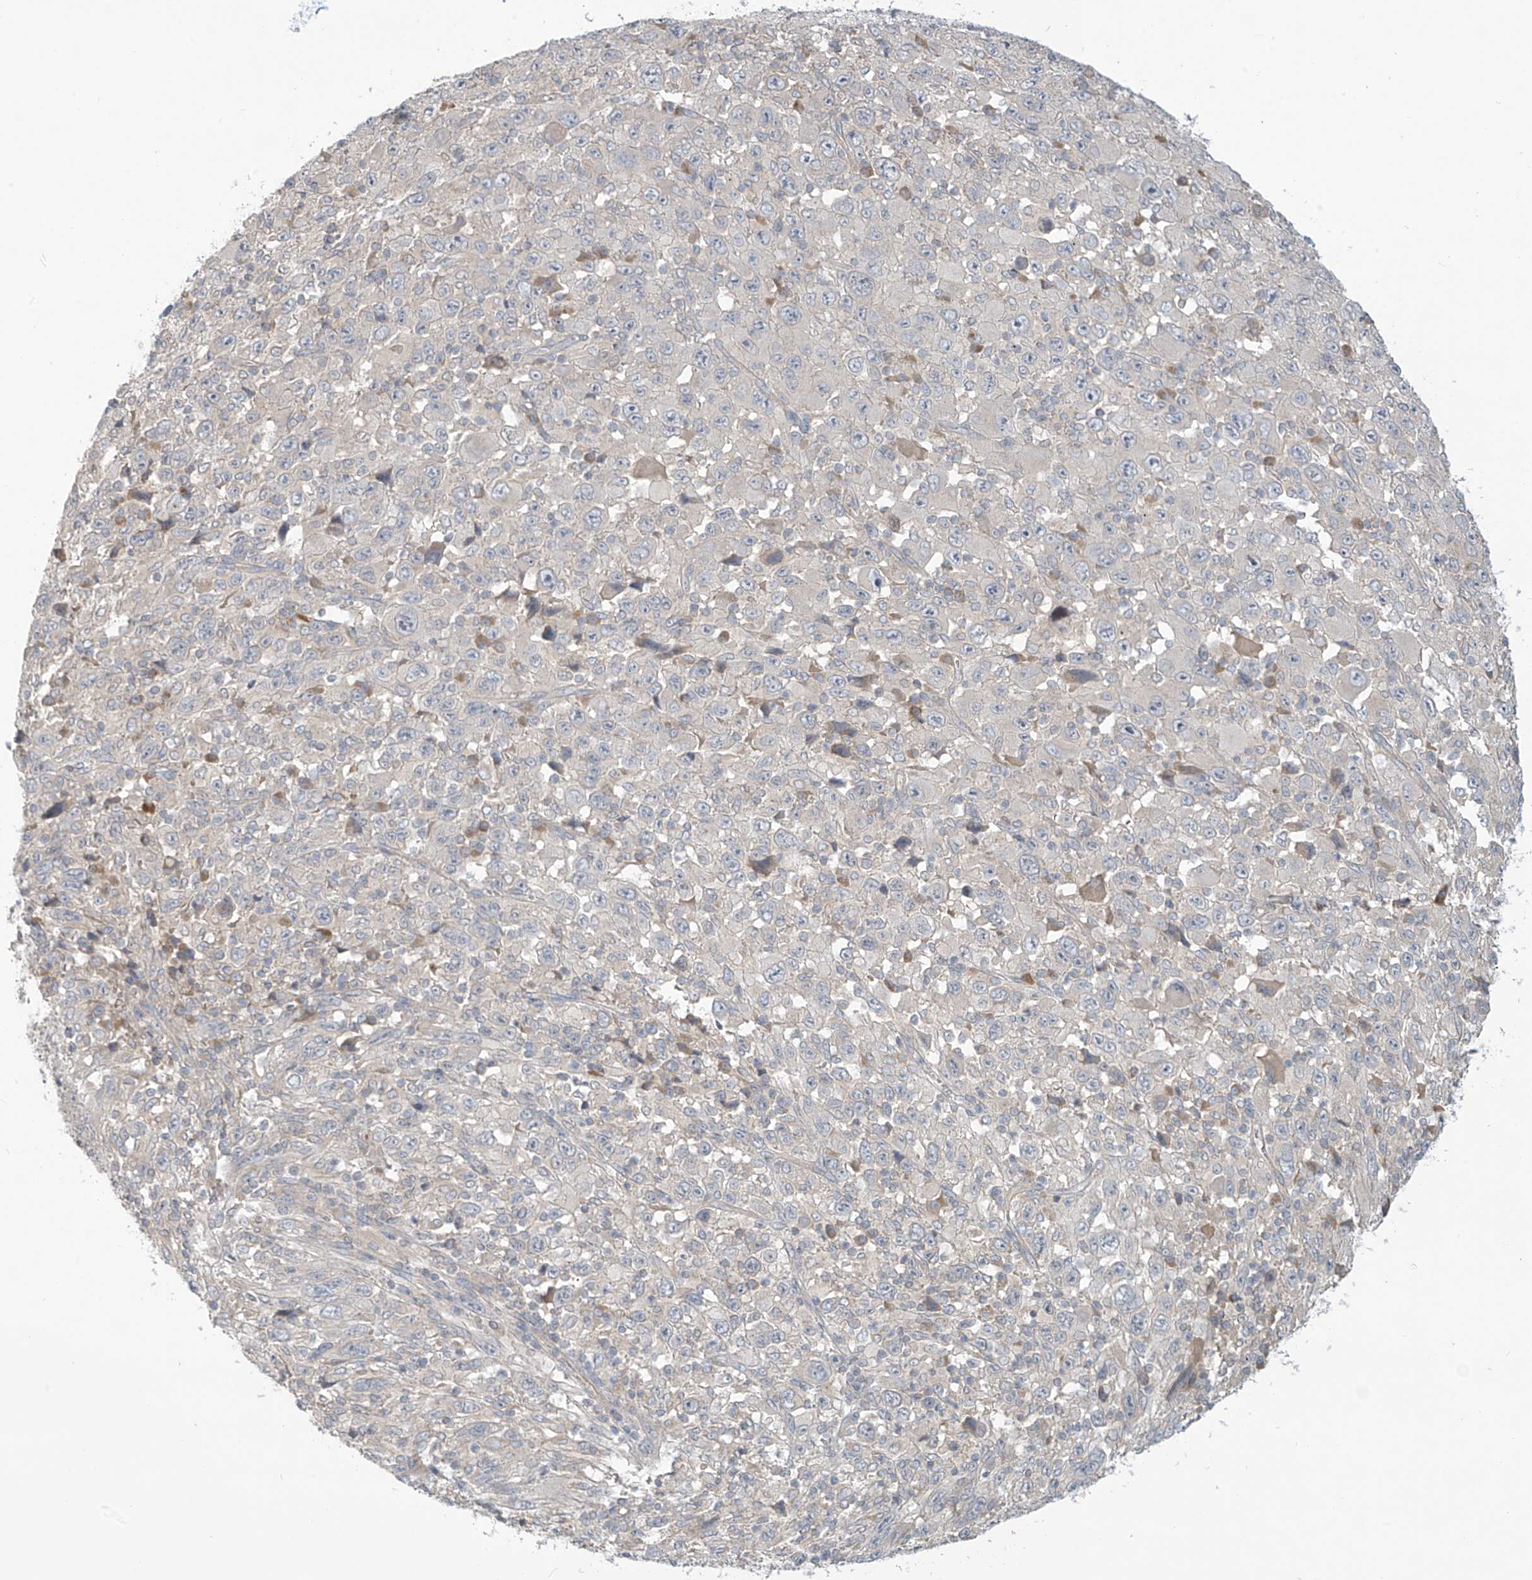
{"staining": {"intensity": "negative", "quantity": "none", "location": "none"}, "tissue": "melanoma", "cell_type": "Tumor cells", "image_type": "cancer", "snomed": [{"axis": "morphology", "description": "Malignant melanoma, Metastatic site"}, {"axis": "topography", "description": "Skin"}], "caption": "The micrograph exhibits no significant staining in tumor cells of malignant melanoma (metastatic site).", "gene": "SCGB1D2", "patient": {"sex": "female", "age": 56}}